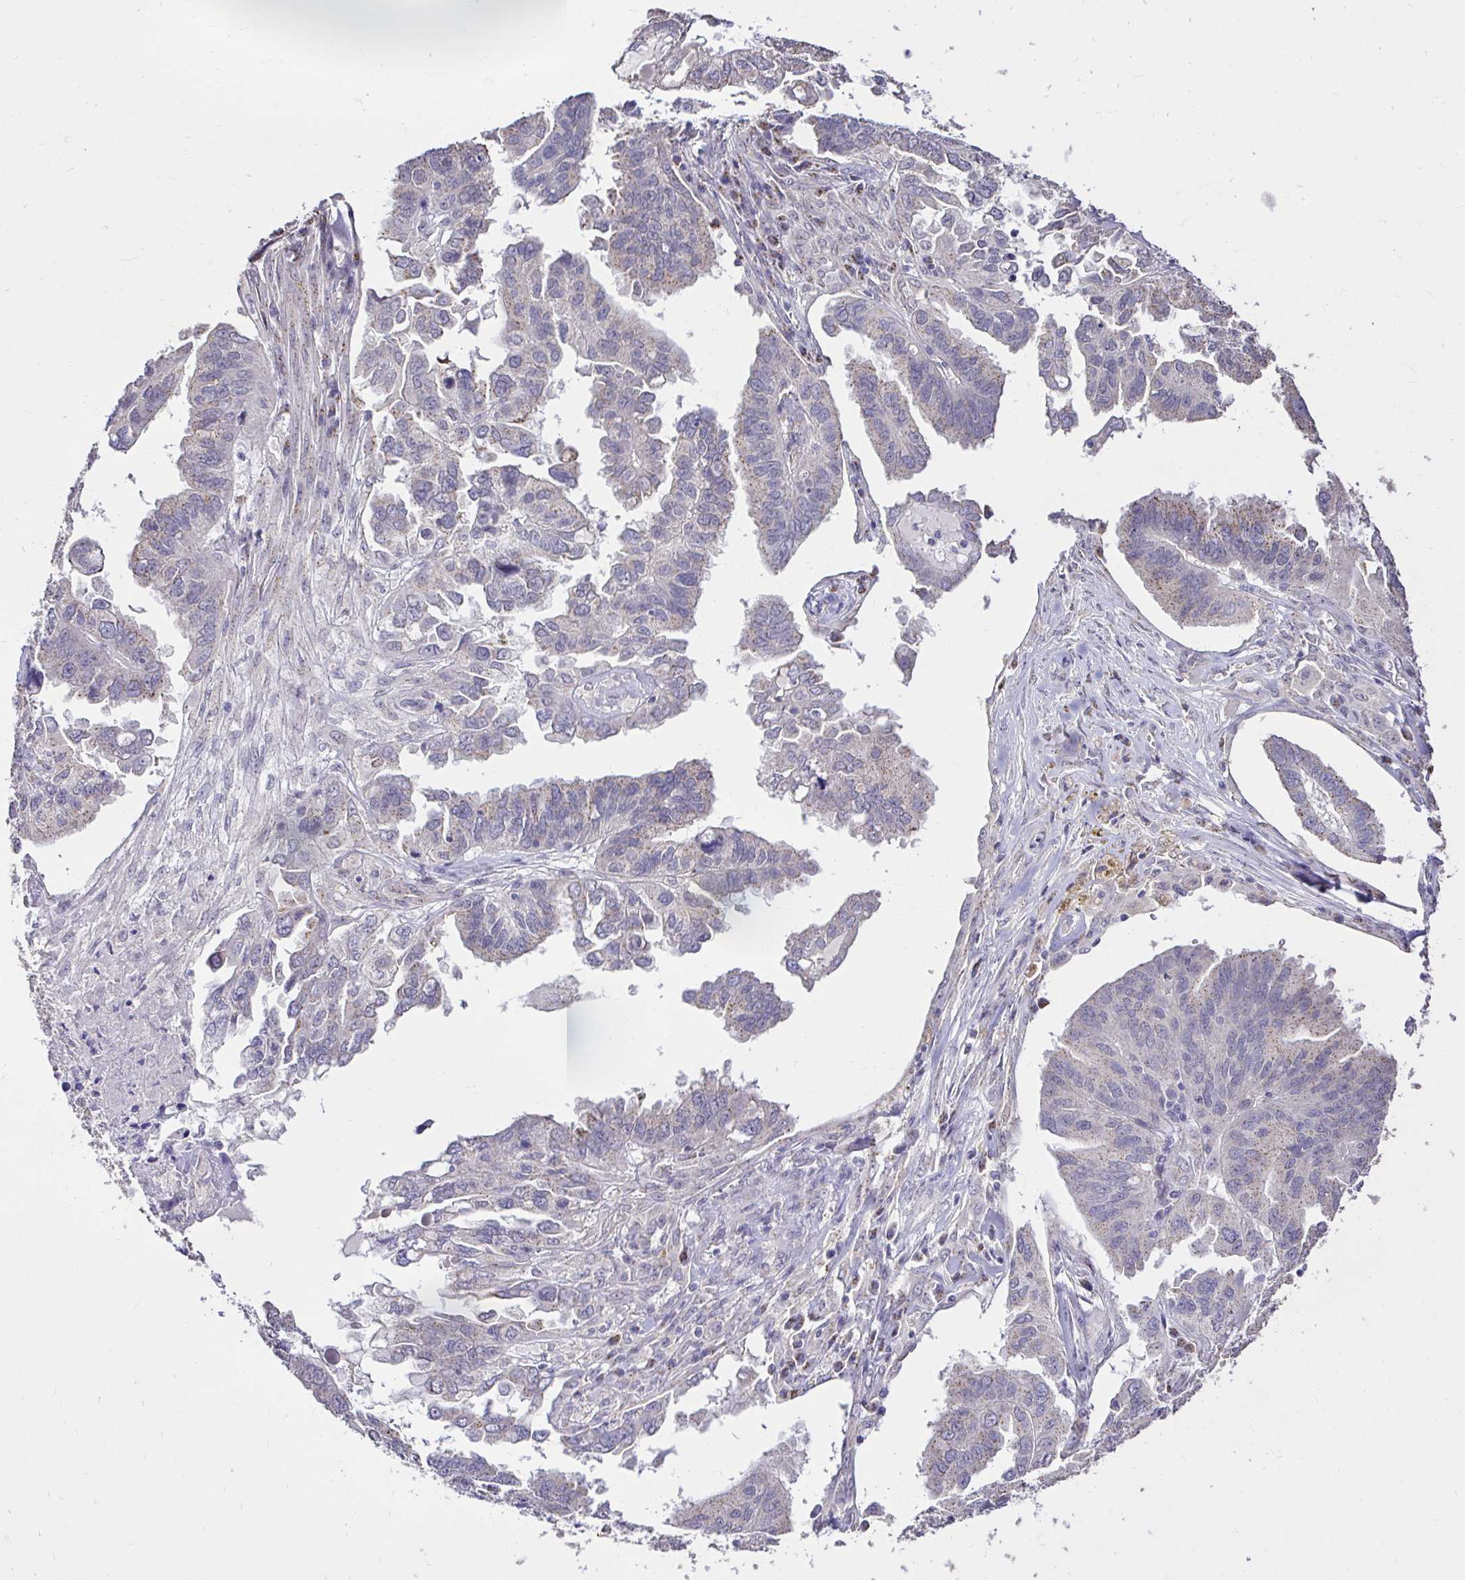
{"staining": {"intensity": "weak", "quantity": "<25%", "location": "cytoplasmic/membranous"}, "tissue": "ovarian cancer", "cell_type": "Tumor cells", "image_type": "cancer", "snomed": [{"axis": "morphology", "description": "Cystadenocarcinoma, serous, NOS"}, {"axis": "topography", "description": "Ovary"}], "caption": "High magnification brightfield microscopy of ovarian cancer stained with DAB (brown) and counterstained with hematoxylin (blue): tumor cells show no significant staining.", "gene": "KIAA1210", "patient": {"sex": "female", "age": 79}}